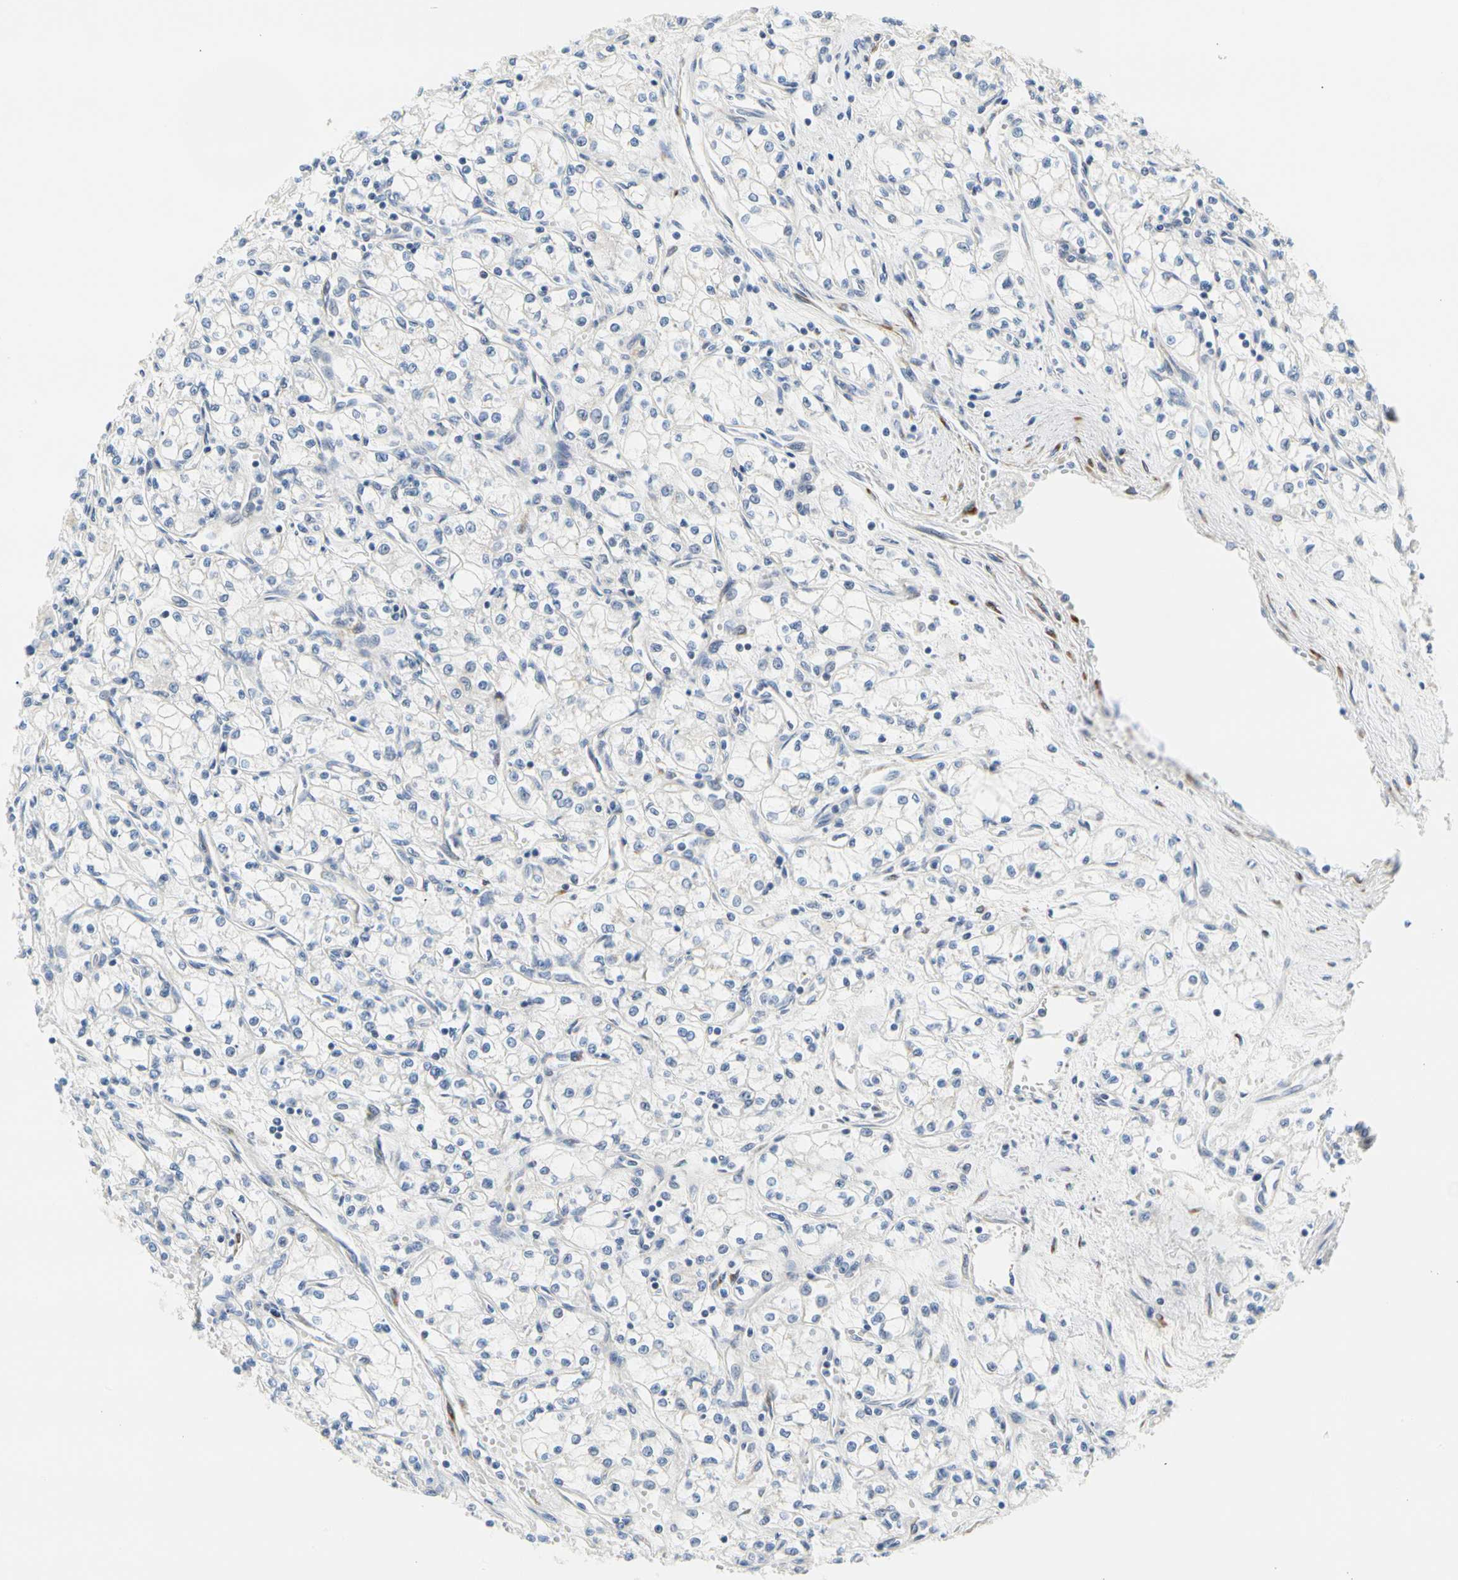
{"staining": {"intensity": "negative", "quantity": "none", "location": "none"}, "tissue": "renal cancer", "cell_type": "Tumor cells", "image_type": "cancer", "snomed": [{"axis": "morphology", "description": "Normal tissue, NOS"}, {"axis": "morphology", "description": "Adenocarcinoma, NOS"}, {"axis": "topography", "description": "Kidney"}], "caption": "An image of human renal cancer is negative for staining in tumor cells.", "gene": "ZNF236", "patient": {"sex": "male", "age": 59}}